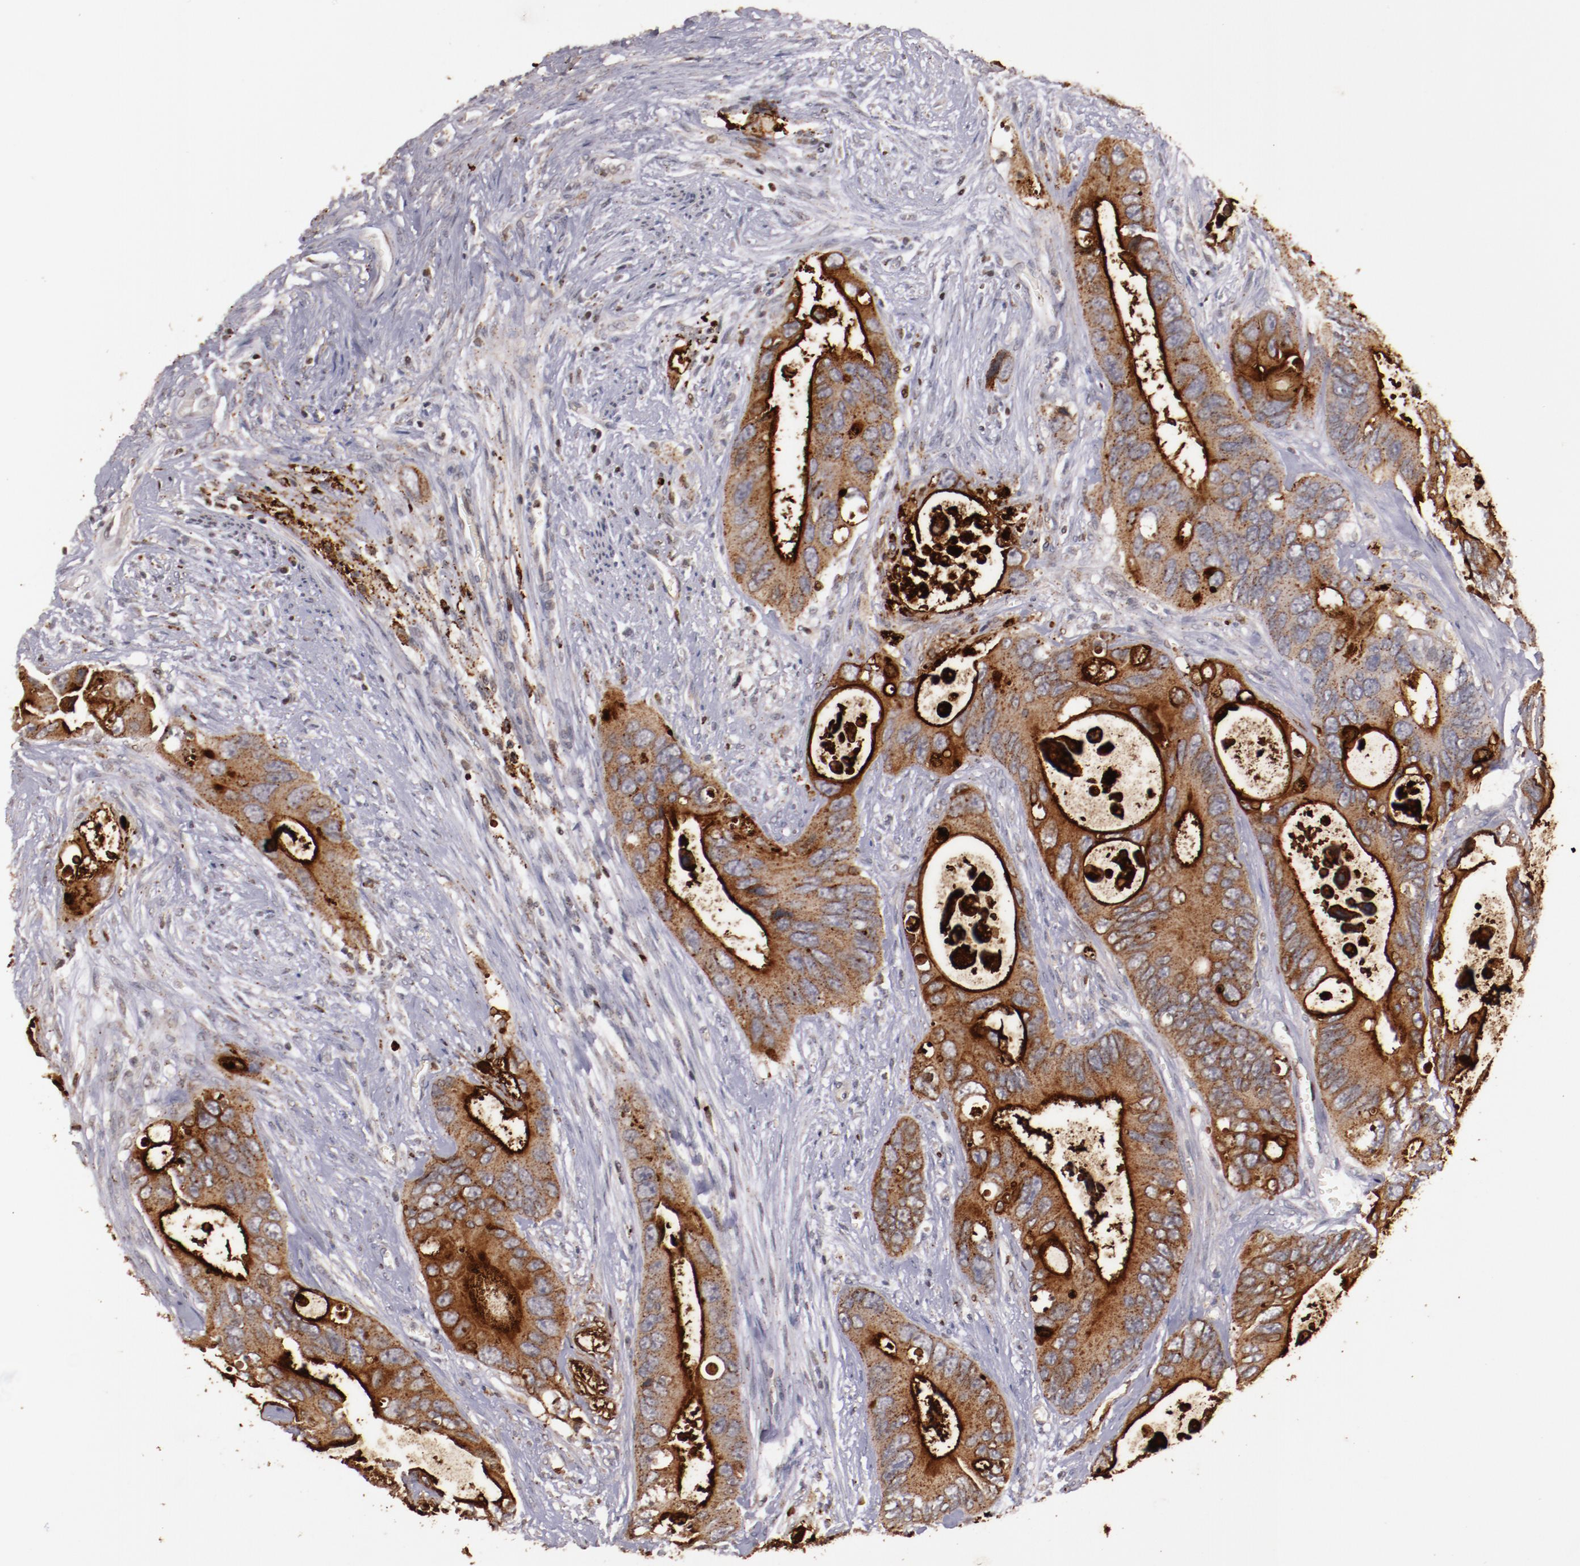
{"staining": {"intensity": "strong", "quantity": ">75%", "location": "cytoplasmic/membranous"}, "tissue": "colorectal cancer", "cell_type": "Tumor cells", "image_type": "cancer", "snomed": [{"axis": "morphology", "description": "Adenocarcinoma, NOS"}, {"axis": "topography", "description": "Rectum"}], "caption": "A histopathology image of human colorectal cancer stained for a protein displays strong cytoplasmic/membranous brown staining in tumor cells. The staining is performed using DAB (3,3'-diaminobenzidine) brown chromogen to label protein expression. The nuclei are counter-stained blue using hematoxylin.", "gene": "SYP", "patient": {"sex": "male", "age": 70}}